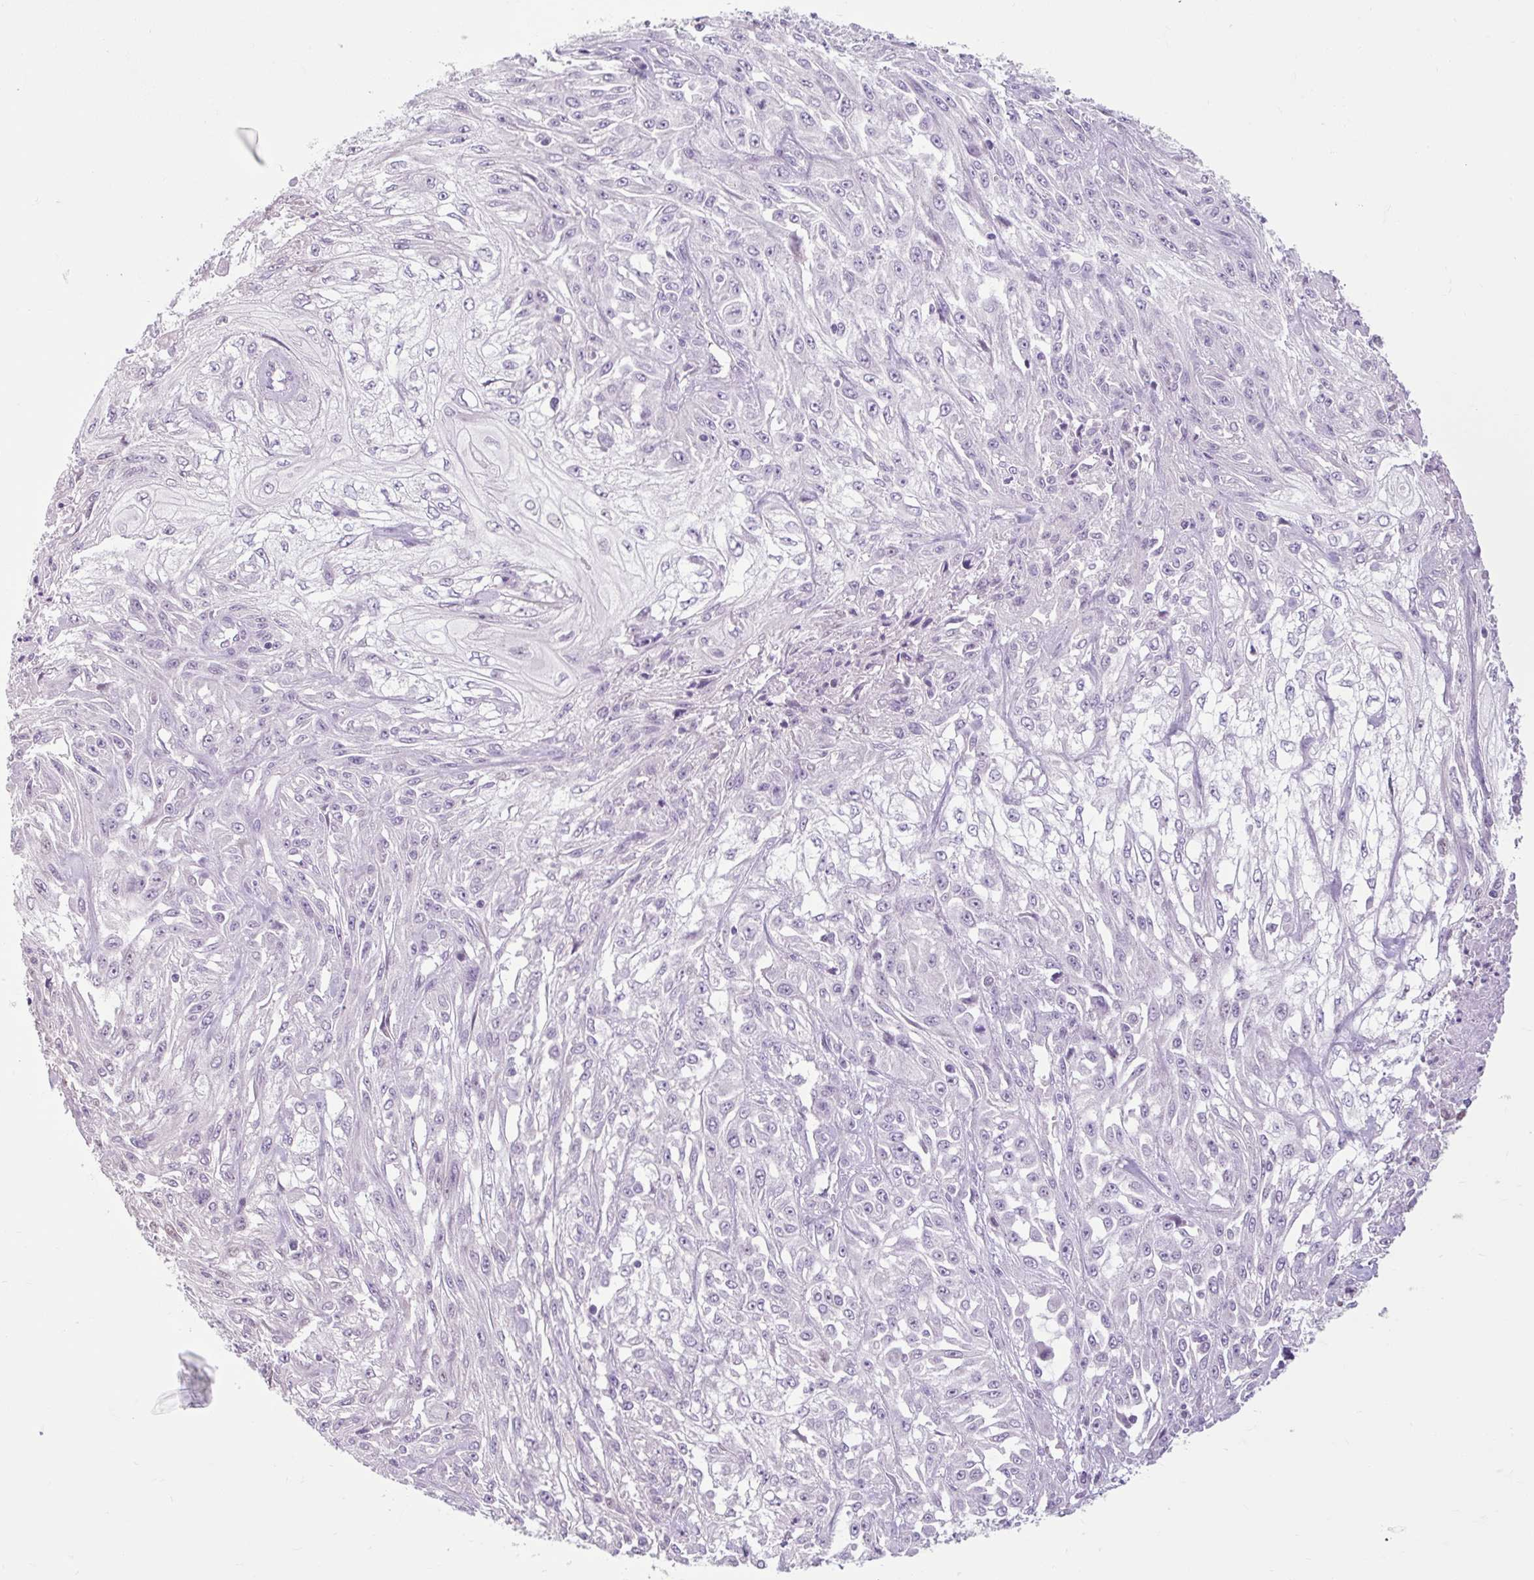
{"staining": {"intensity": "negative", "quantity": "none", "location": "none"}, "tissue": "skin cancer", "cell_type": "Tumor cells", "image_type": "cancer", "snomed": [{"axis": "morphology", "description": "Squamous cell carcinoma, NOS"}, {"axis": "morphology", "description": "Squamous cell carcinoma, metastatic, NOS"}, {"axis": "topography", "description": "Skin"}, {"axis": "topography", "description": "Lymph node"}], "caption": "Skin squamous cell carcinoma stained for a protein using immunohistochemistry reveals no staining tumor cells.", "gene": "CDH19", "patient": {"sex": "male", "age": 75}}